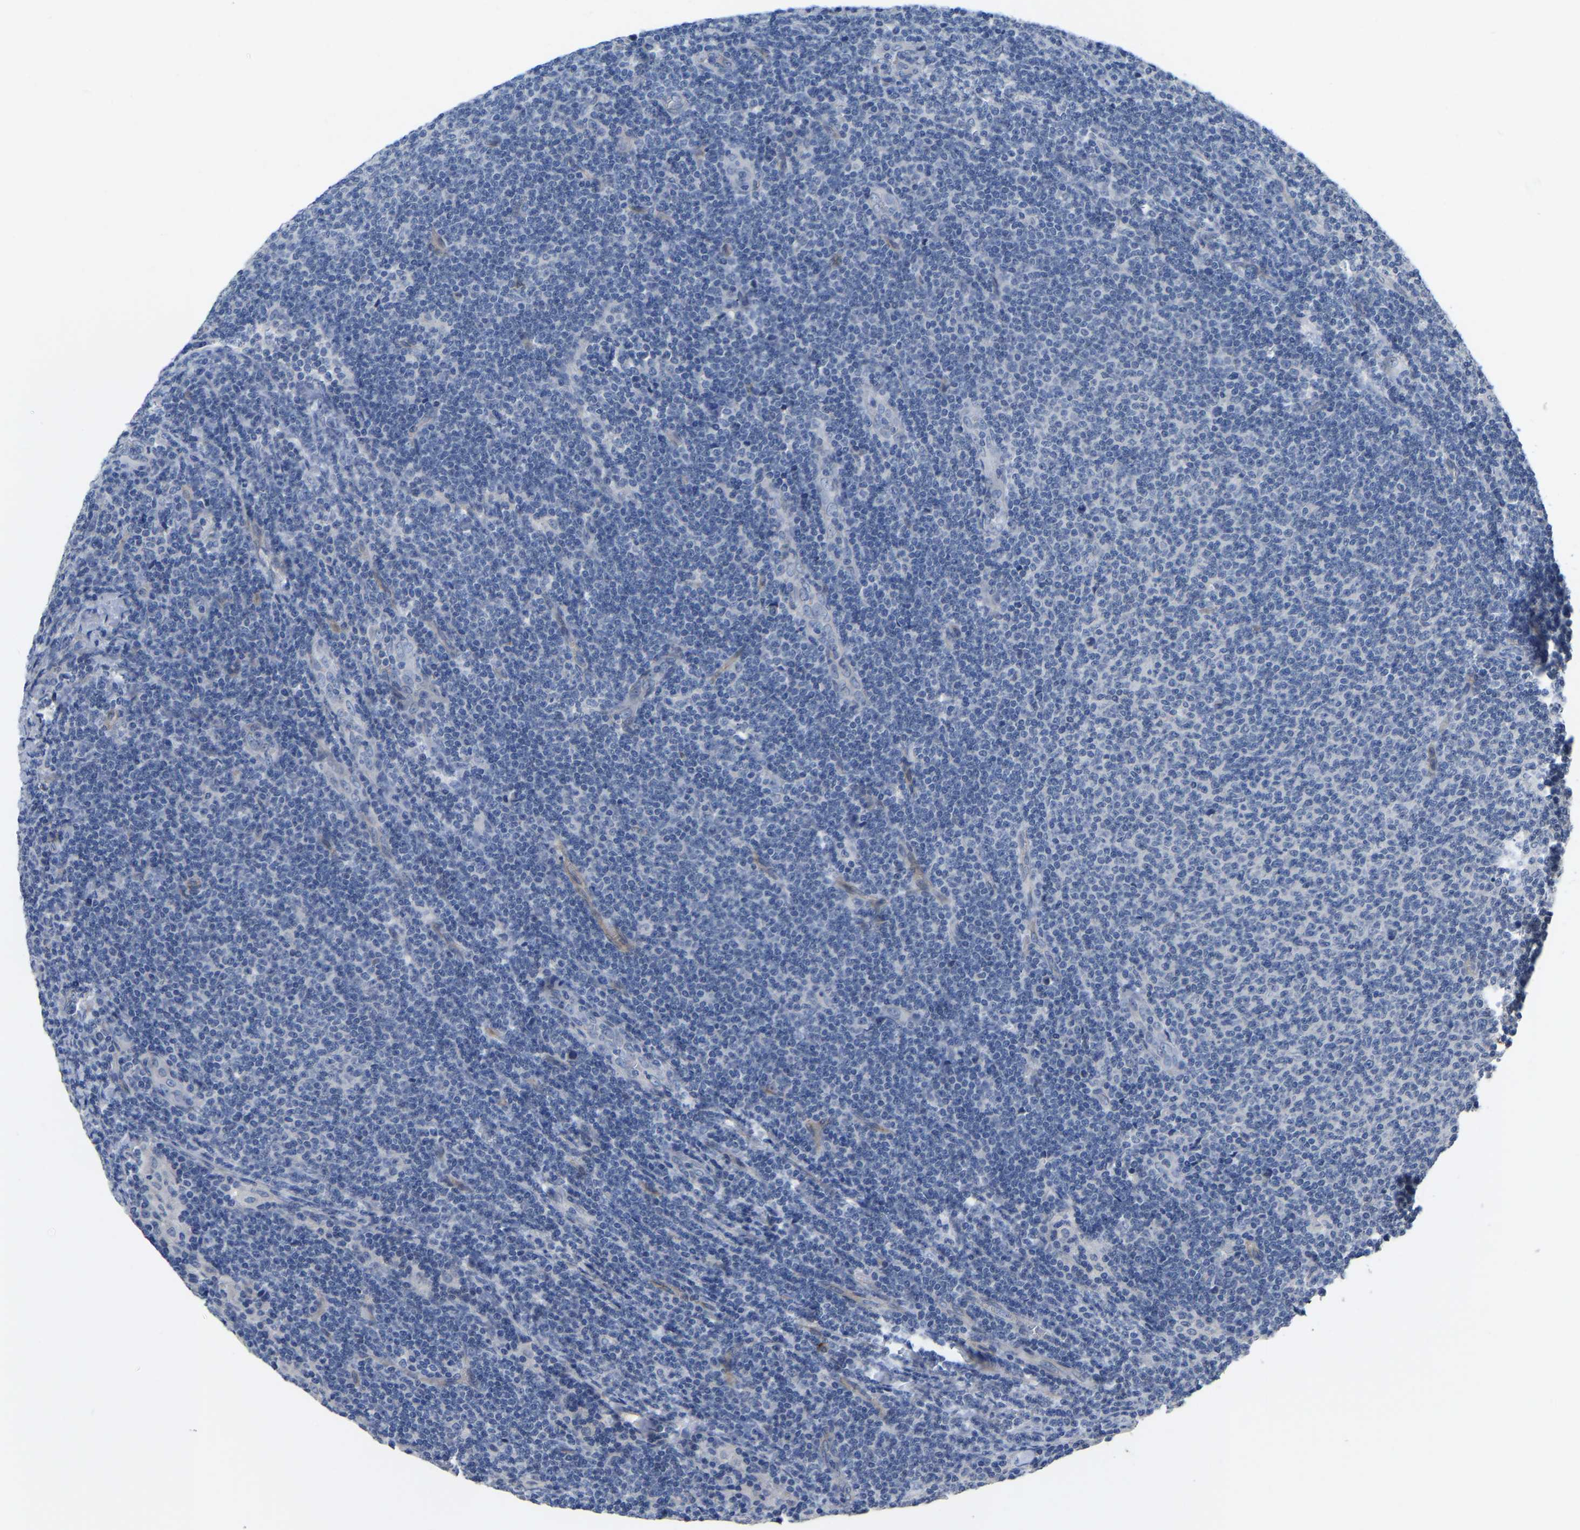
{"staining": {"intensity": "negative", "quantity": "none", "location": "none"}, "tissue": "lymphoma", "cell_type": "Tumor cells", "image_type": "cancer", "snomed": [{"axis": "morphology", "description": "Malignant lymphoma, non-Hodgkin's type, Low grade"}, {"axis": "topography", "description": "Lymph node"}], "caption": "Low-grade malignant lymphoma, non-Hodgkin's type was stained to show a protein in brown. There is no significant positivity in tumor cells.", "gene": "HIGD2B", "patient": {"sex": "male", "age": 66}}